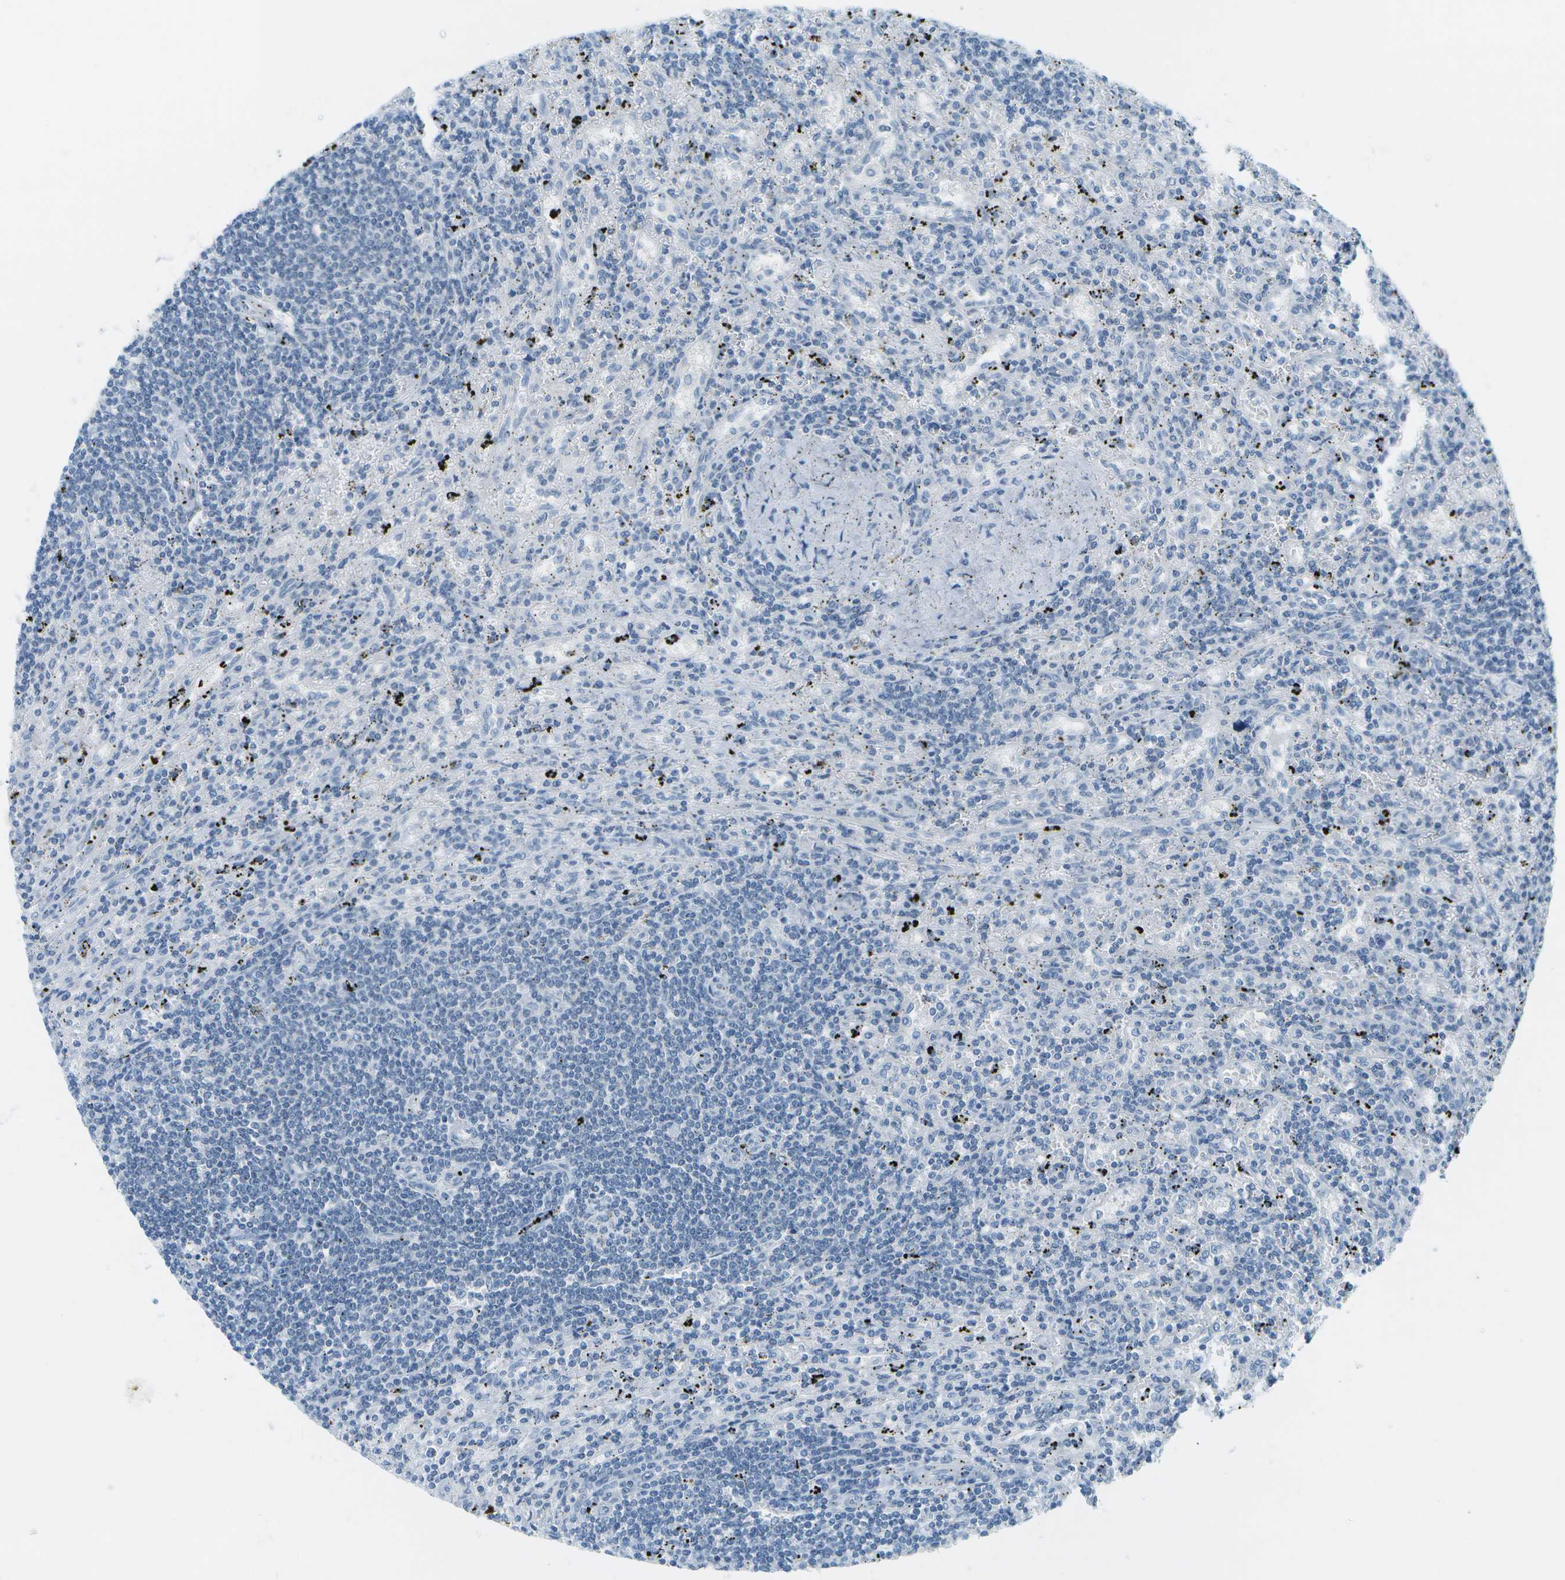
{"staining": {"intensity": "negative", "quantity": "none", "location": "none"}, "tissue": "lymphoma", "cell_type": "Tumor cells", "image_type": "cancer", "snomed": [{"axis": "morphology", "description": "Malignant lymphoma, non-Hodgkin's type, Low grade"}, {"axis": "topography", "description": "Spleen"}], "caption": "An image of low-grade malignant lymphoma, non-Hodgkin's type stained for a protein exhibits no brown staining in tumor cells.", "gene": "SMYD5", "patient": {"sex": "male", "age": 76}}